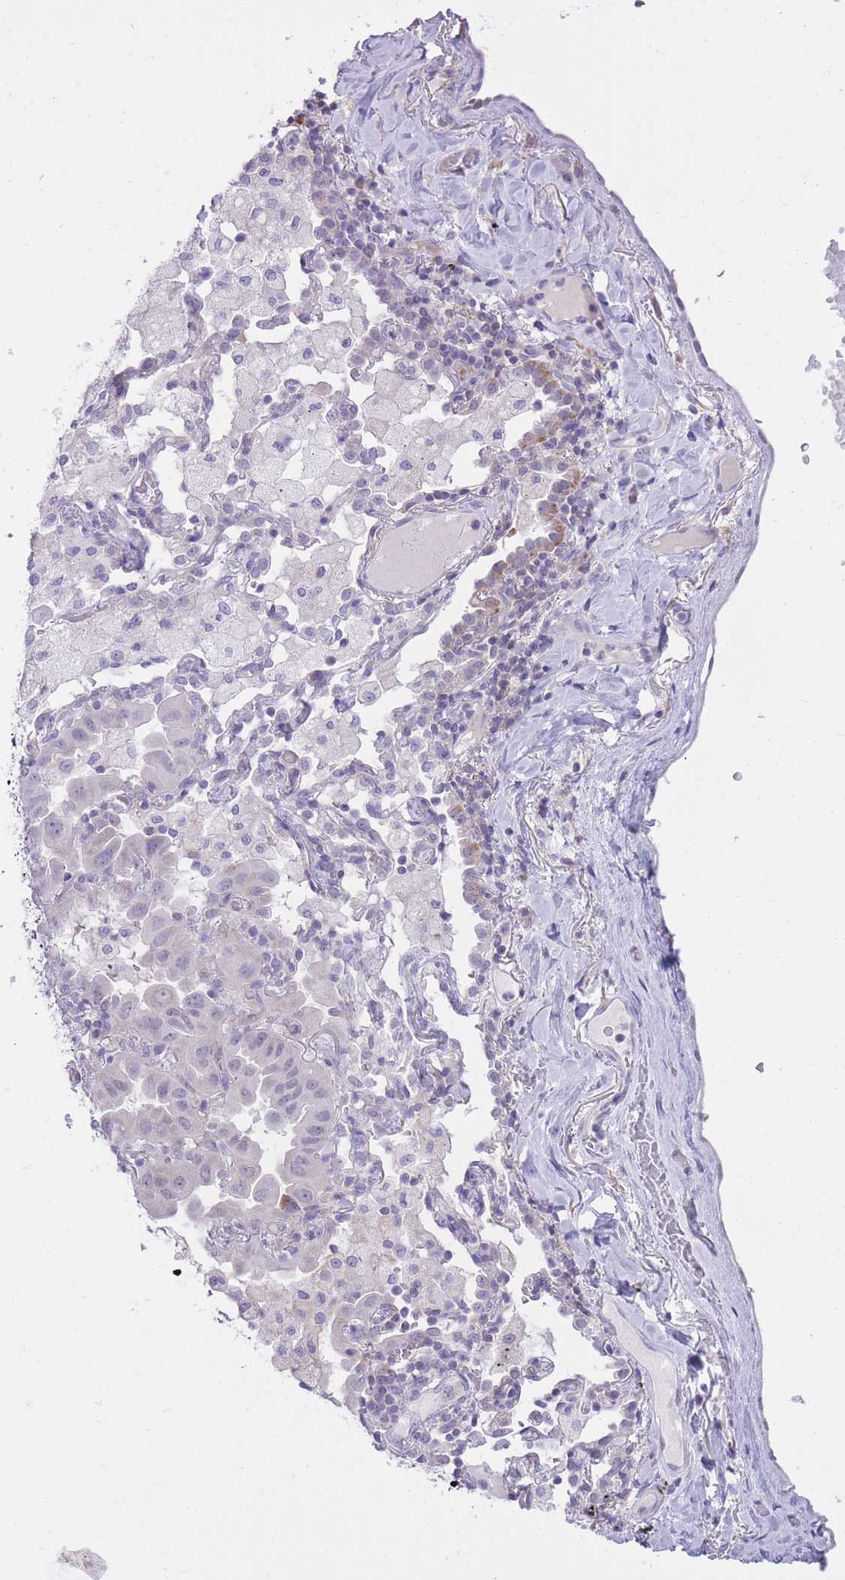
{"staining": {"intensity": "negative", "quantity": "none", "location": "none"}, "tissue": "lung cancer", "cell_type": "Tumor cells", "image_type": "cancer", "snomed": [{"axis": "morphology", "description": "Adenocarcinoma, NOS"}, {"axis": "topography", "description": "Lung"}], "caption": "Human lung cancer stained for a protein using immunohistochemistry (IHC) shows no expression in tumor cells.", "gene": "DENND2D", "patient": {"sex": "male", "age": 64}}